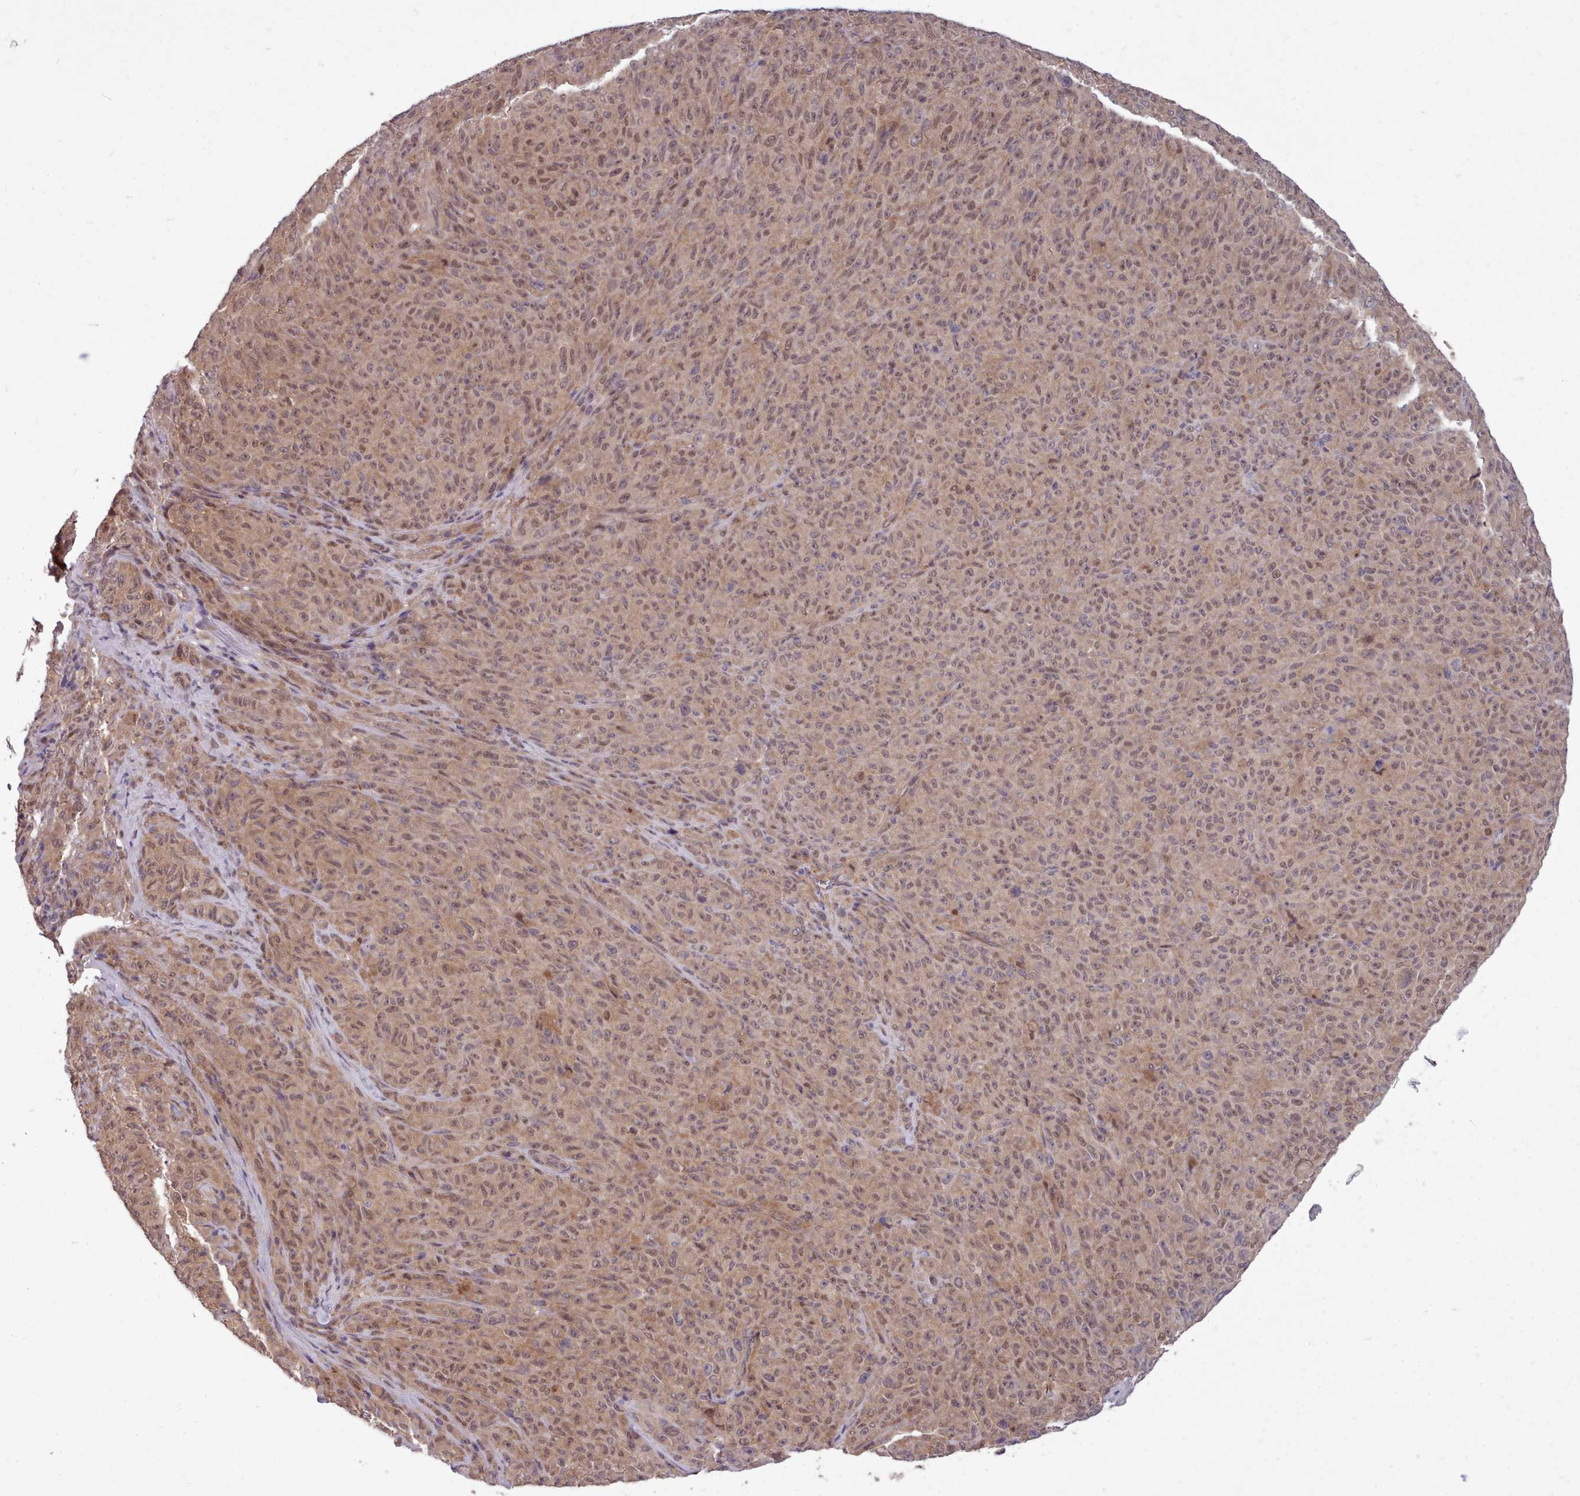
{"staining": {"intensity": "weak", "quantity": ">75%", "location": "cytoplasmic/membranous,nuclear"}, "tissue": "melanoma", "cell_type": "Tumor cells", "image_type": "cancer", "snomed": [{"axis": "morphology", "description": "Malignant melanoma, NOS"}, {"axis": "topography", "description": "Skin"}], "caption": "Protein positivity by immunohistochemistry demonstrates weak cytoplasmic/membranous and nuclear staining in approximately >75% of tumor cells in malignant melanoma. The staining was performed using DAB (3,3'-diaminobenzidine) to visualize the protein expression in brown, while the nuclei were stained in blue with hematoxylin (Magnification: 20x).", "gene": "AHCY", "patient": {"sex": "female", "age": 82}}